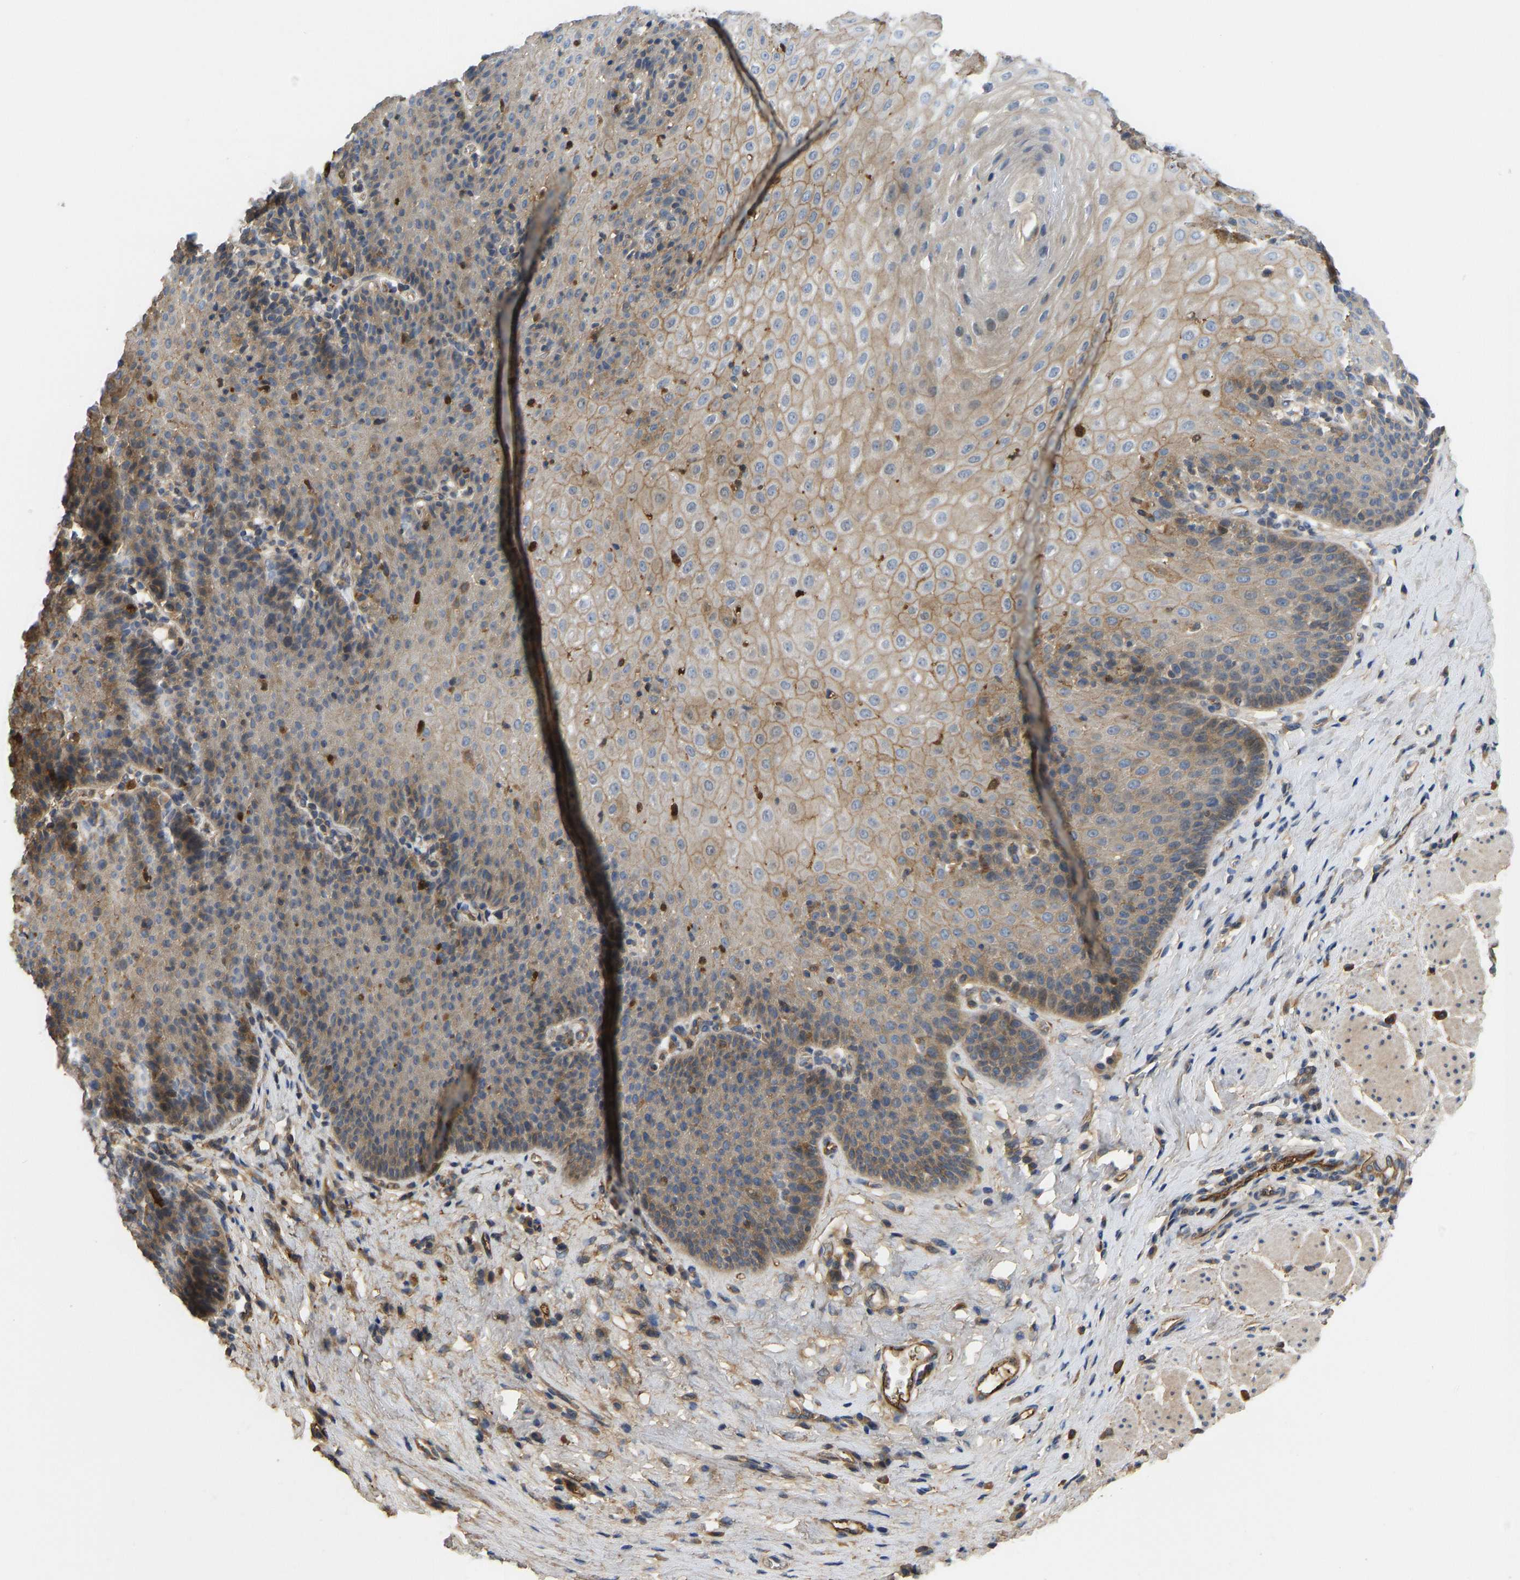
{"staining": {"intensity": "moderate", "quantity": ">75%", "location": "cytoplasmic/membranous"}, "tissue": "esophagus", "cell_type": "Squamous epithelial cells", "image_type": "normal", "snomed": [{"axis": "morphology", "description": "Normal tissue, NOS"}, {"axis": "topography", "description": "Esophagus"}], "caption": "IHC image of normal esophagus: esophagus stained using immunohistochemistry reveals medium levels of moderate protein expression localized specifically in the cytoplasmic/membranous of squamous epithelial cells, appearing as a cytoplasmic/membranous brown color.", "gene": "VCPKMT", "patient": {"sex": "female", "age": 61}}